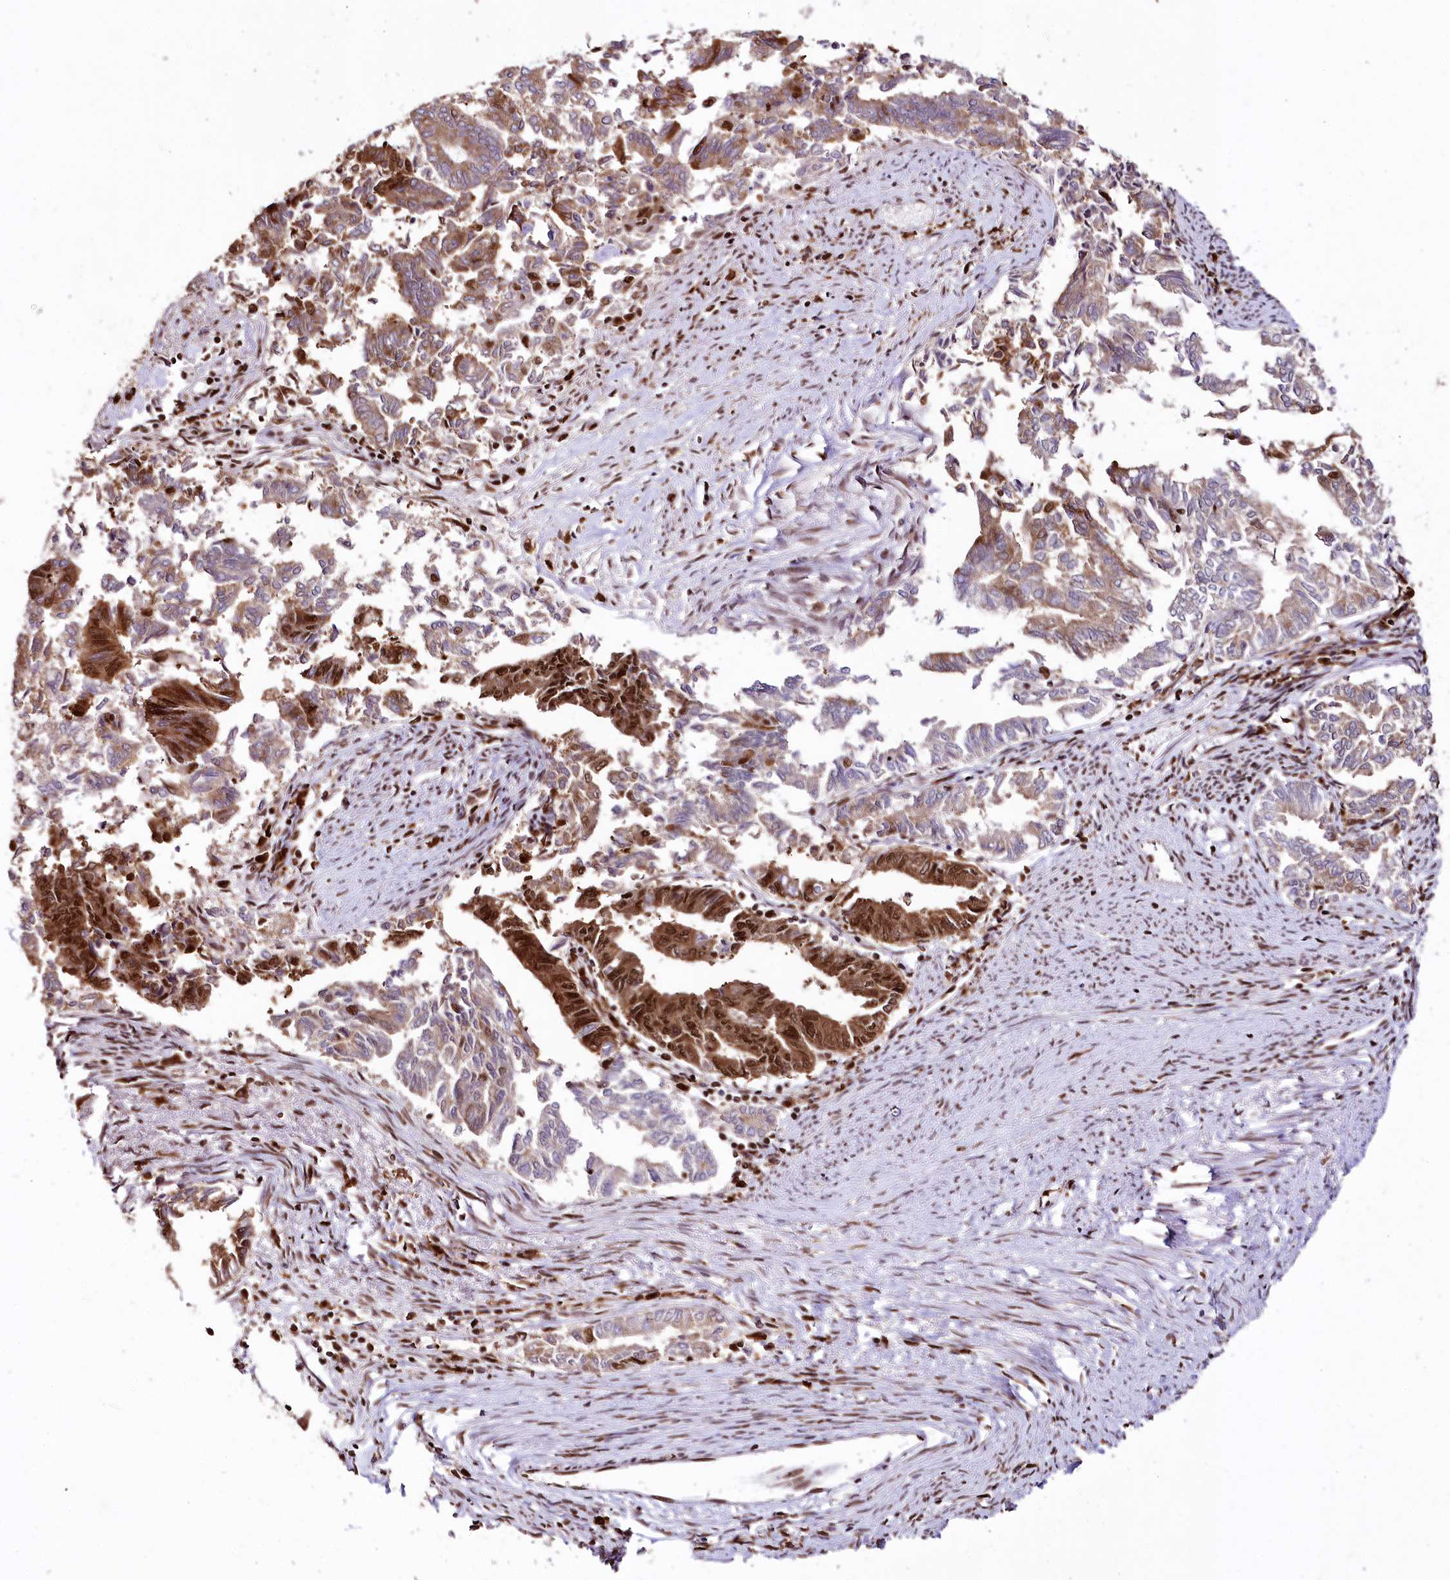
{"staining": {"intensity": "strong", "quantity": "25%-75%", "location": "cytoplasmic/membranous,nuclear"}, "tissue": "endometrial cancer", "cell_type": "Tumor cells", "image_type": "cancer", "snomed": [{"axis": "morphology", "description": "Adenocarcinoma, NOS"}, {"axis": "topography", "description": "Endometrium"}], "caption": "Endometrial cancer stained for a protein demonstrates strong cytoplasmic/membranous and nuclear positivity in tumor cells. Ihc stains the protein of interest in brown and the nuclei are stained blue.", "gene": "SMARCE1", "patient": {"sex": "female", "age": 79}}